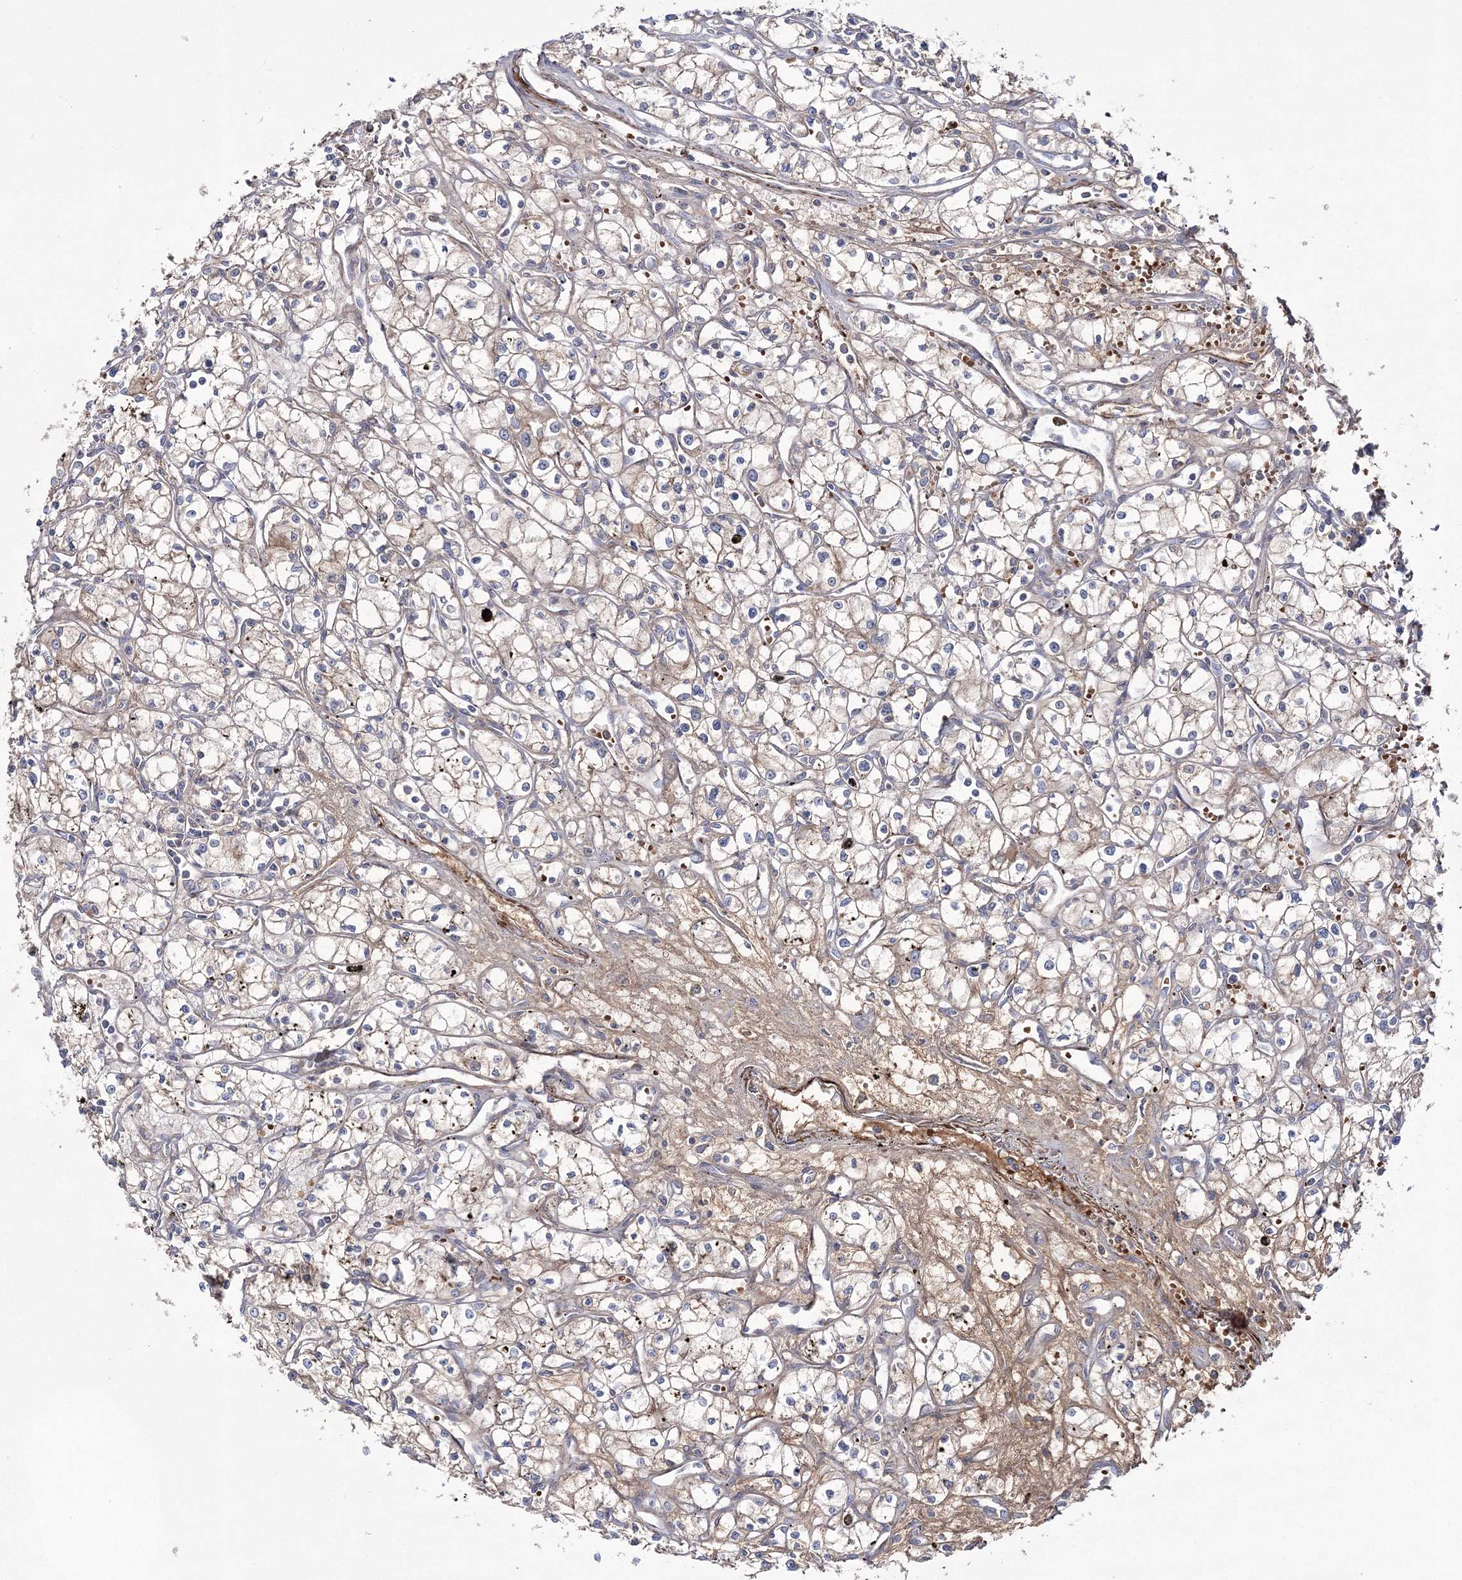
{"staining": {"intensity": "weak", "quantity": "<25%", "location": "cytoplasmic/membranous"}, "tissue": "renal cancer", "cell_type": "Tumor cells", "image_type": "cancer", "snomed": [{"axis": "morphology", "description": "Adenocarcinoma, NOS"}, {"axis": "topography", "description": "Kidney"}], "caption": "A high-resolution histopathology image shows immunohistochemistry (IHC) staining of adenocarcinoma (renal), which reveals no significant expression in tumor cells. Brightfield microscopy of immunohistochemistry (IHC) stained with DAB (3,3'-diaminobenzidine) (brown) and hematoxylin (blue), captured at high magnification.", "gene": "ZSWIM6", "patient": {"sex": "male", "age": 59}}